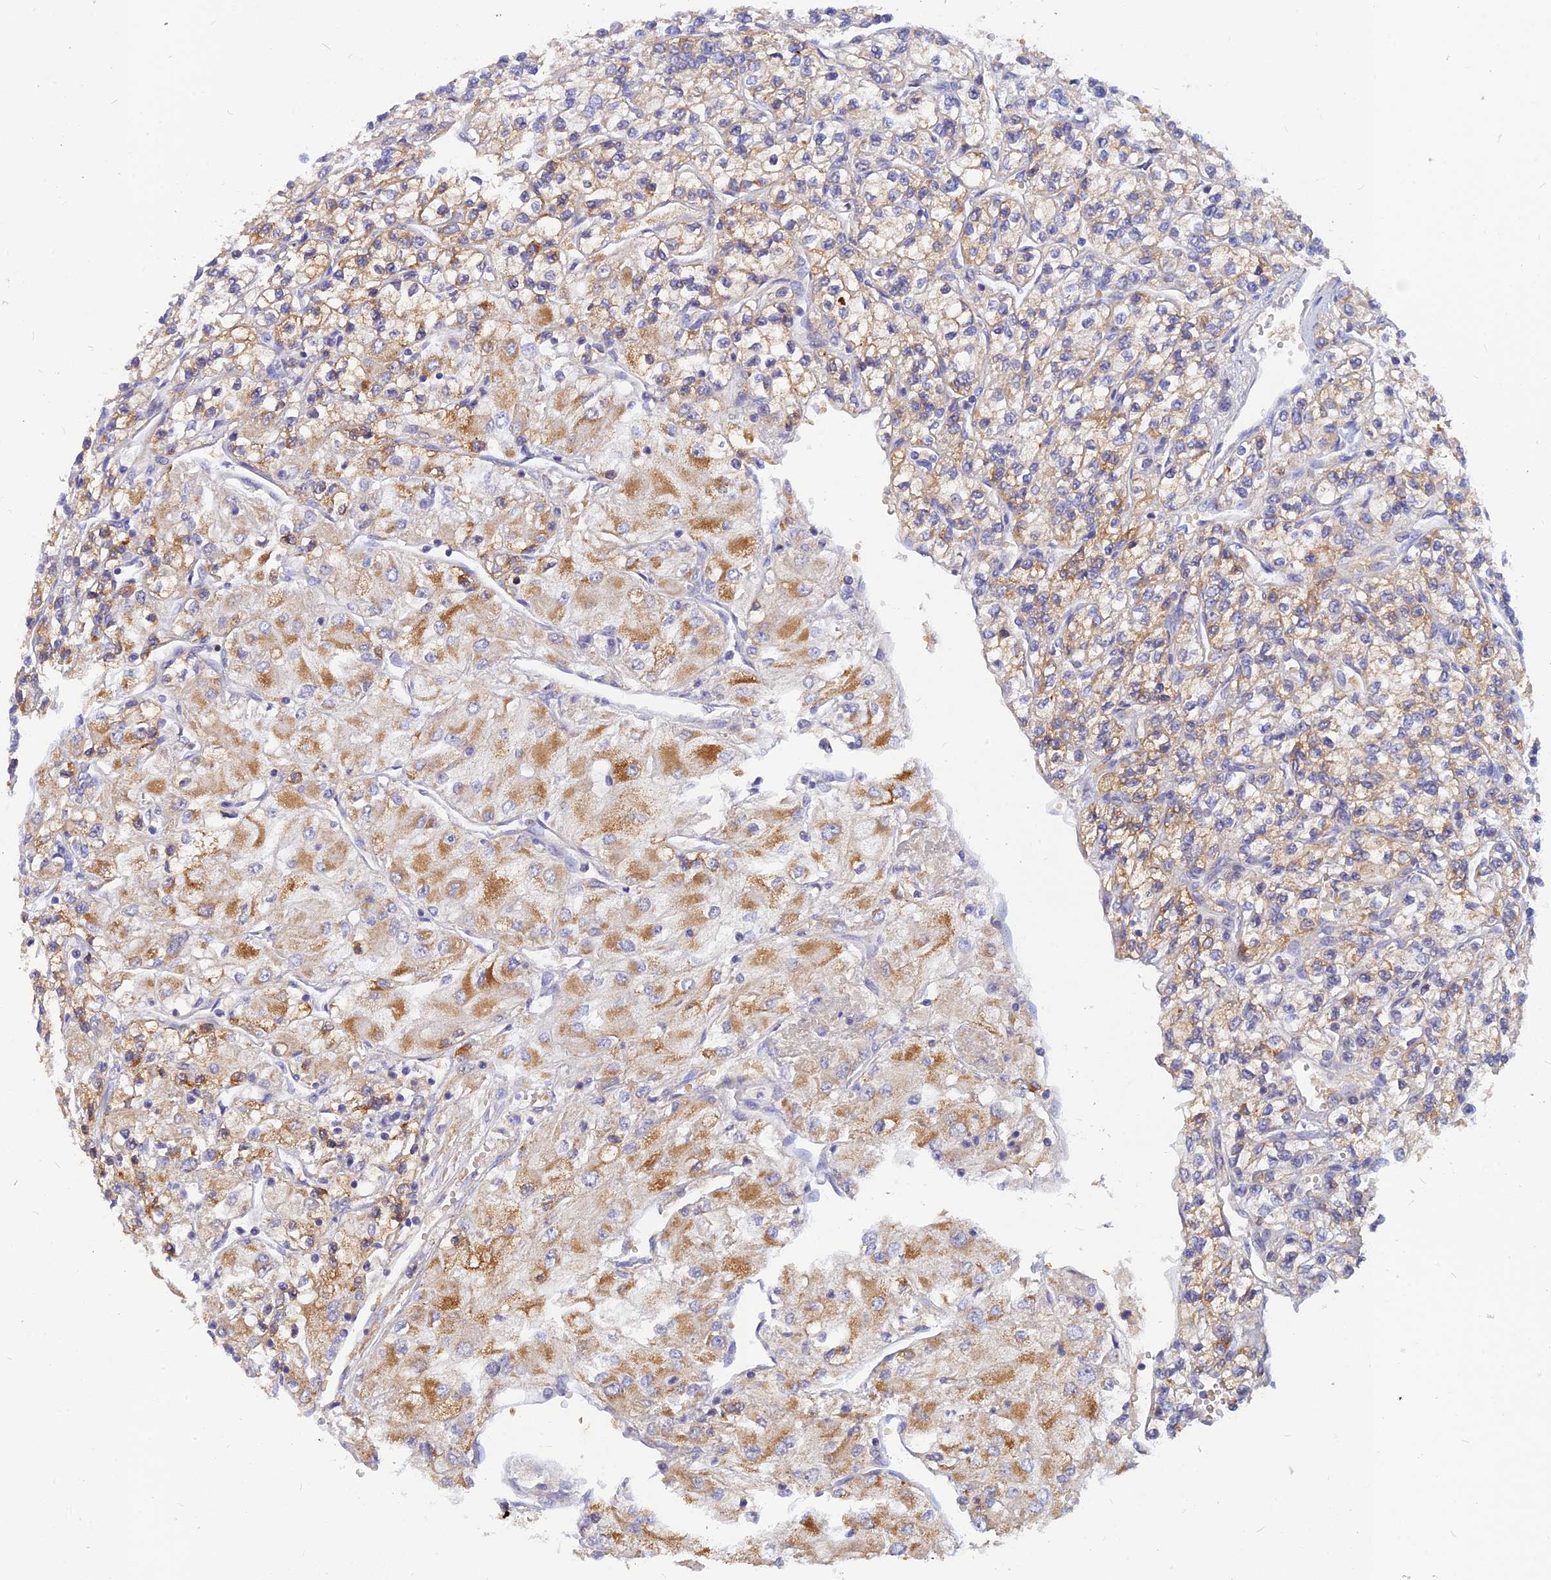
{"staining": {"intensity": "moderate", "quantity": ">75%", "location": "cytoplasmic/membranous"}, "tissue": "renal cancer", "cell_type": "Tumor cells", "image_type": "cancer", "snomed": [{"axis": "morphology", "description": "Adenocarcinoma, NOS"}, {"axis": "topography", "description": "Kidney"}], "caption": "Renal cancer stained with a protein marker shows moderate staining in tumor cells.", "gene": "CACNA1B", "patient": {"sex": "male", "age": 80}}